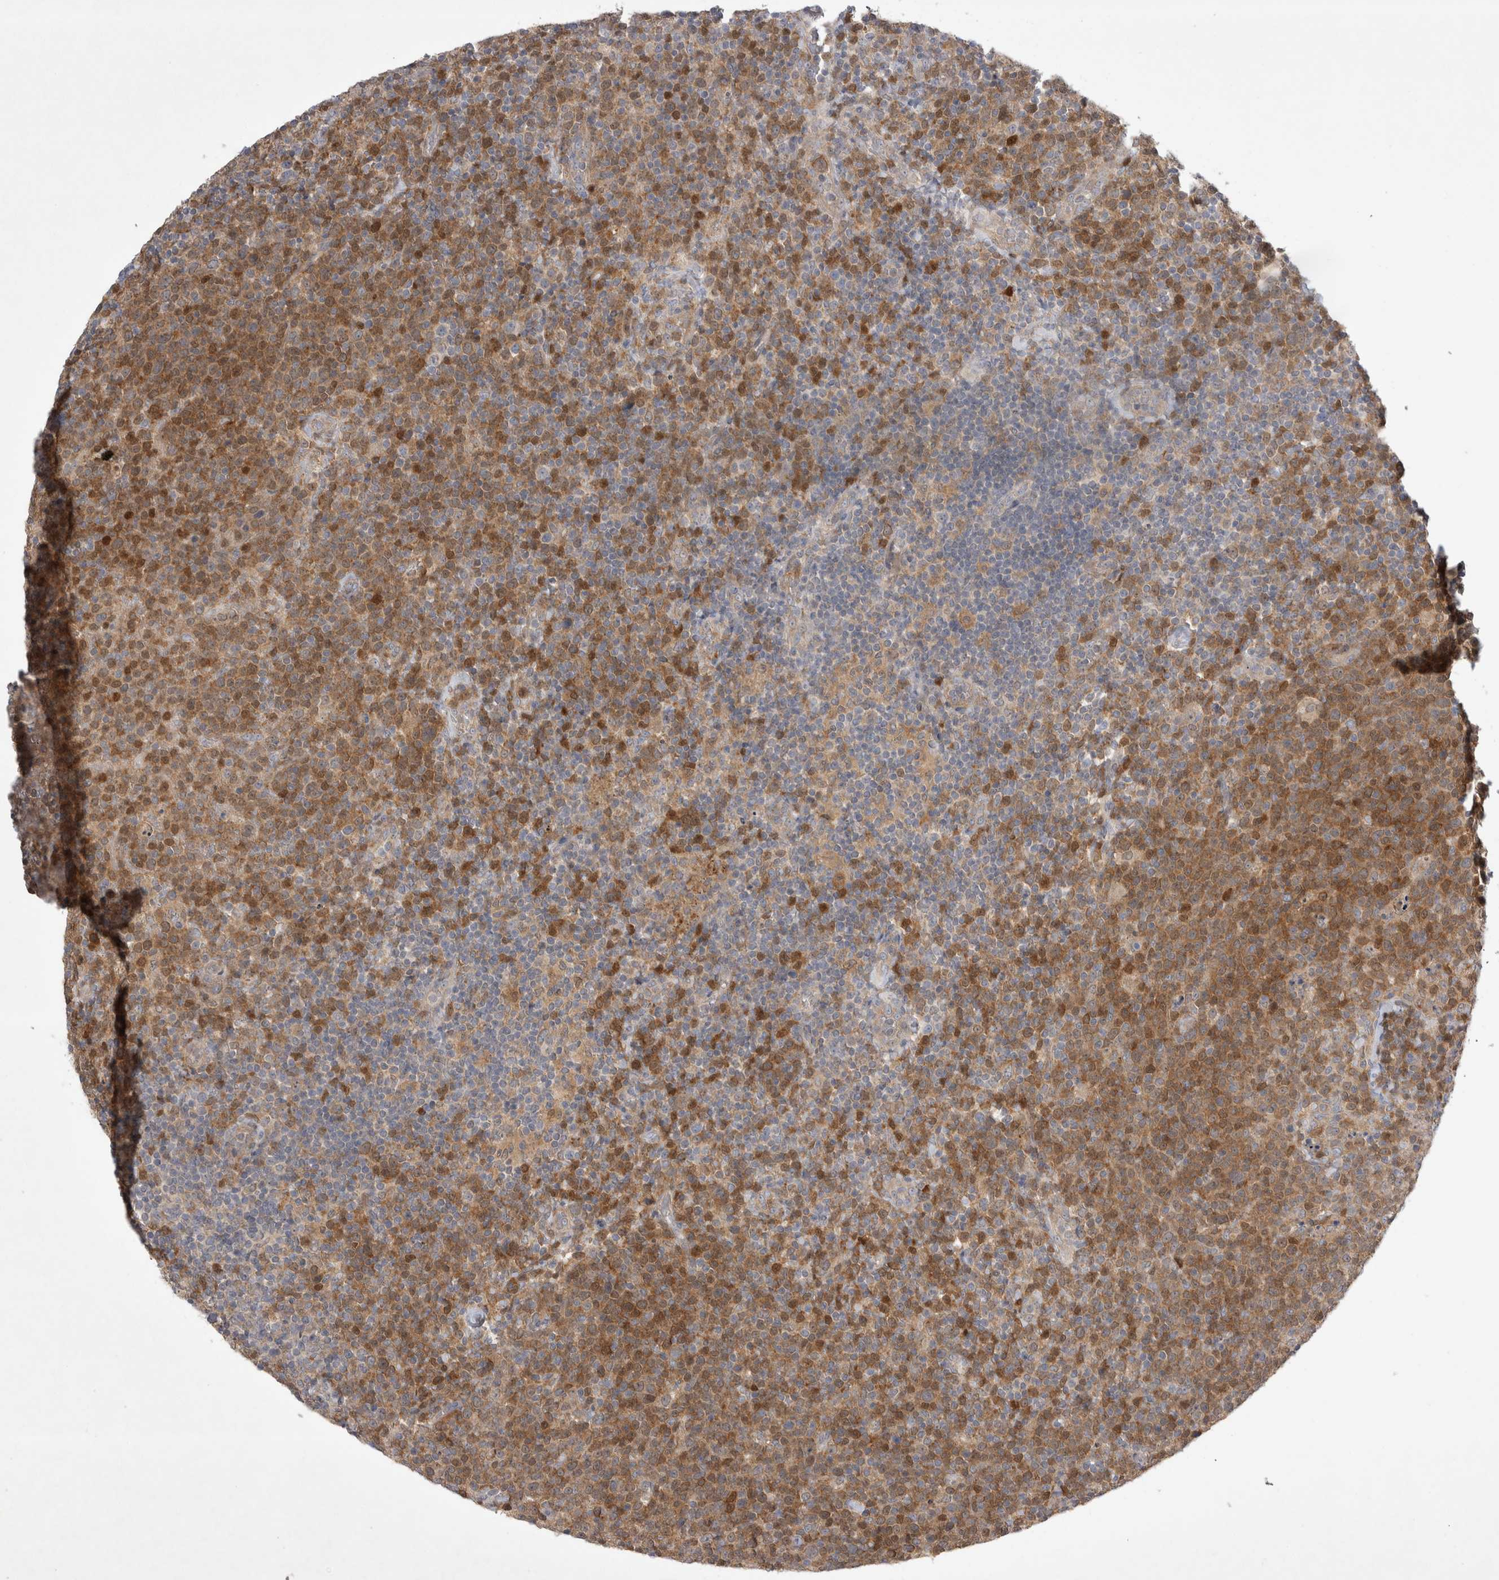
{"staining": {"intensity": "weak", "quantity": ">75%", "location": "cytoplasmic/membranous"}, "tissue": "lymphoma", "cell_type": "Tumor cells", "image_type": "cancer", "snomed": [{"axis": "morphology", "description": "Malignant lymphoma, non-Hodgkin's type, High grade"}, {"axis": "topography", "description": "Lymph node"}], "caption": "IHC (DAB (3,3'-diaminobenzidine)) staining of human high-grade malignant lymphoma, non-Hodgkin's type exhibits weak cytoplasmic/membranous protein positivity in about >75% of tumor cells.", "gene": "SRD5A3", "patient": {"sex": "male", "age": 61}}